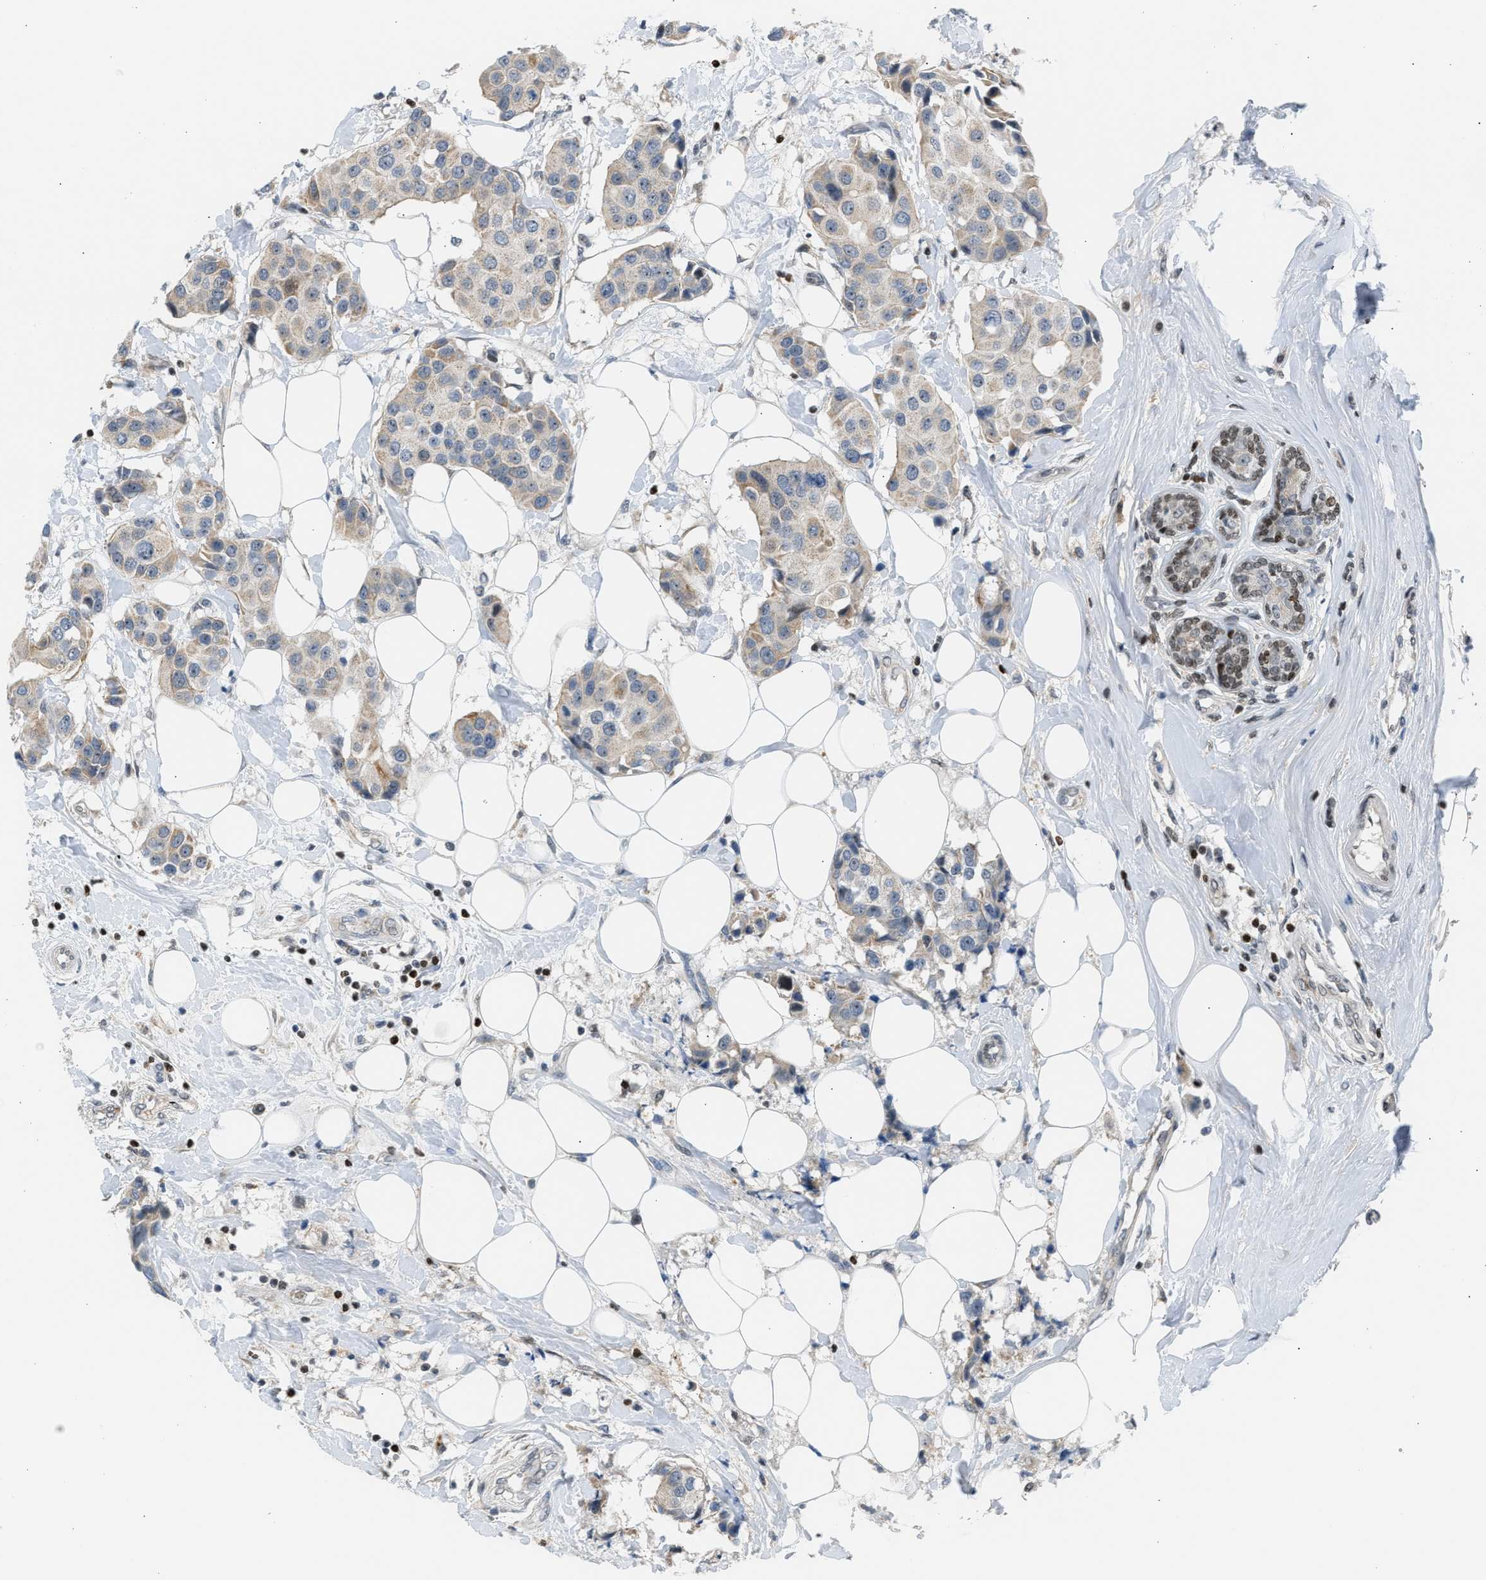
{"staining": {"intensity": "moderate", "quantity": "<25%", "location": "cytoplasmic/membranous"}, "tissue": "breast cancer", "cell_type": "Tumor cells", "image_type": "cancer", "snomed": [{"axis": "morphology", "description": "Normal tissue, NOS"}, {"axis": "morphology", "description": "Duct carcinoma"}, {"axis": "topography", "description": "Breast"}], "caption": "Immunohistochemical staining of breast invasive ductal carcinoma shows low levels of moderate cytoplasmic/membranous protein expression in about <25% of tumor cells.", "gene": "NPS", "patient": {"sex": "female", "age": 39}}